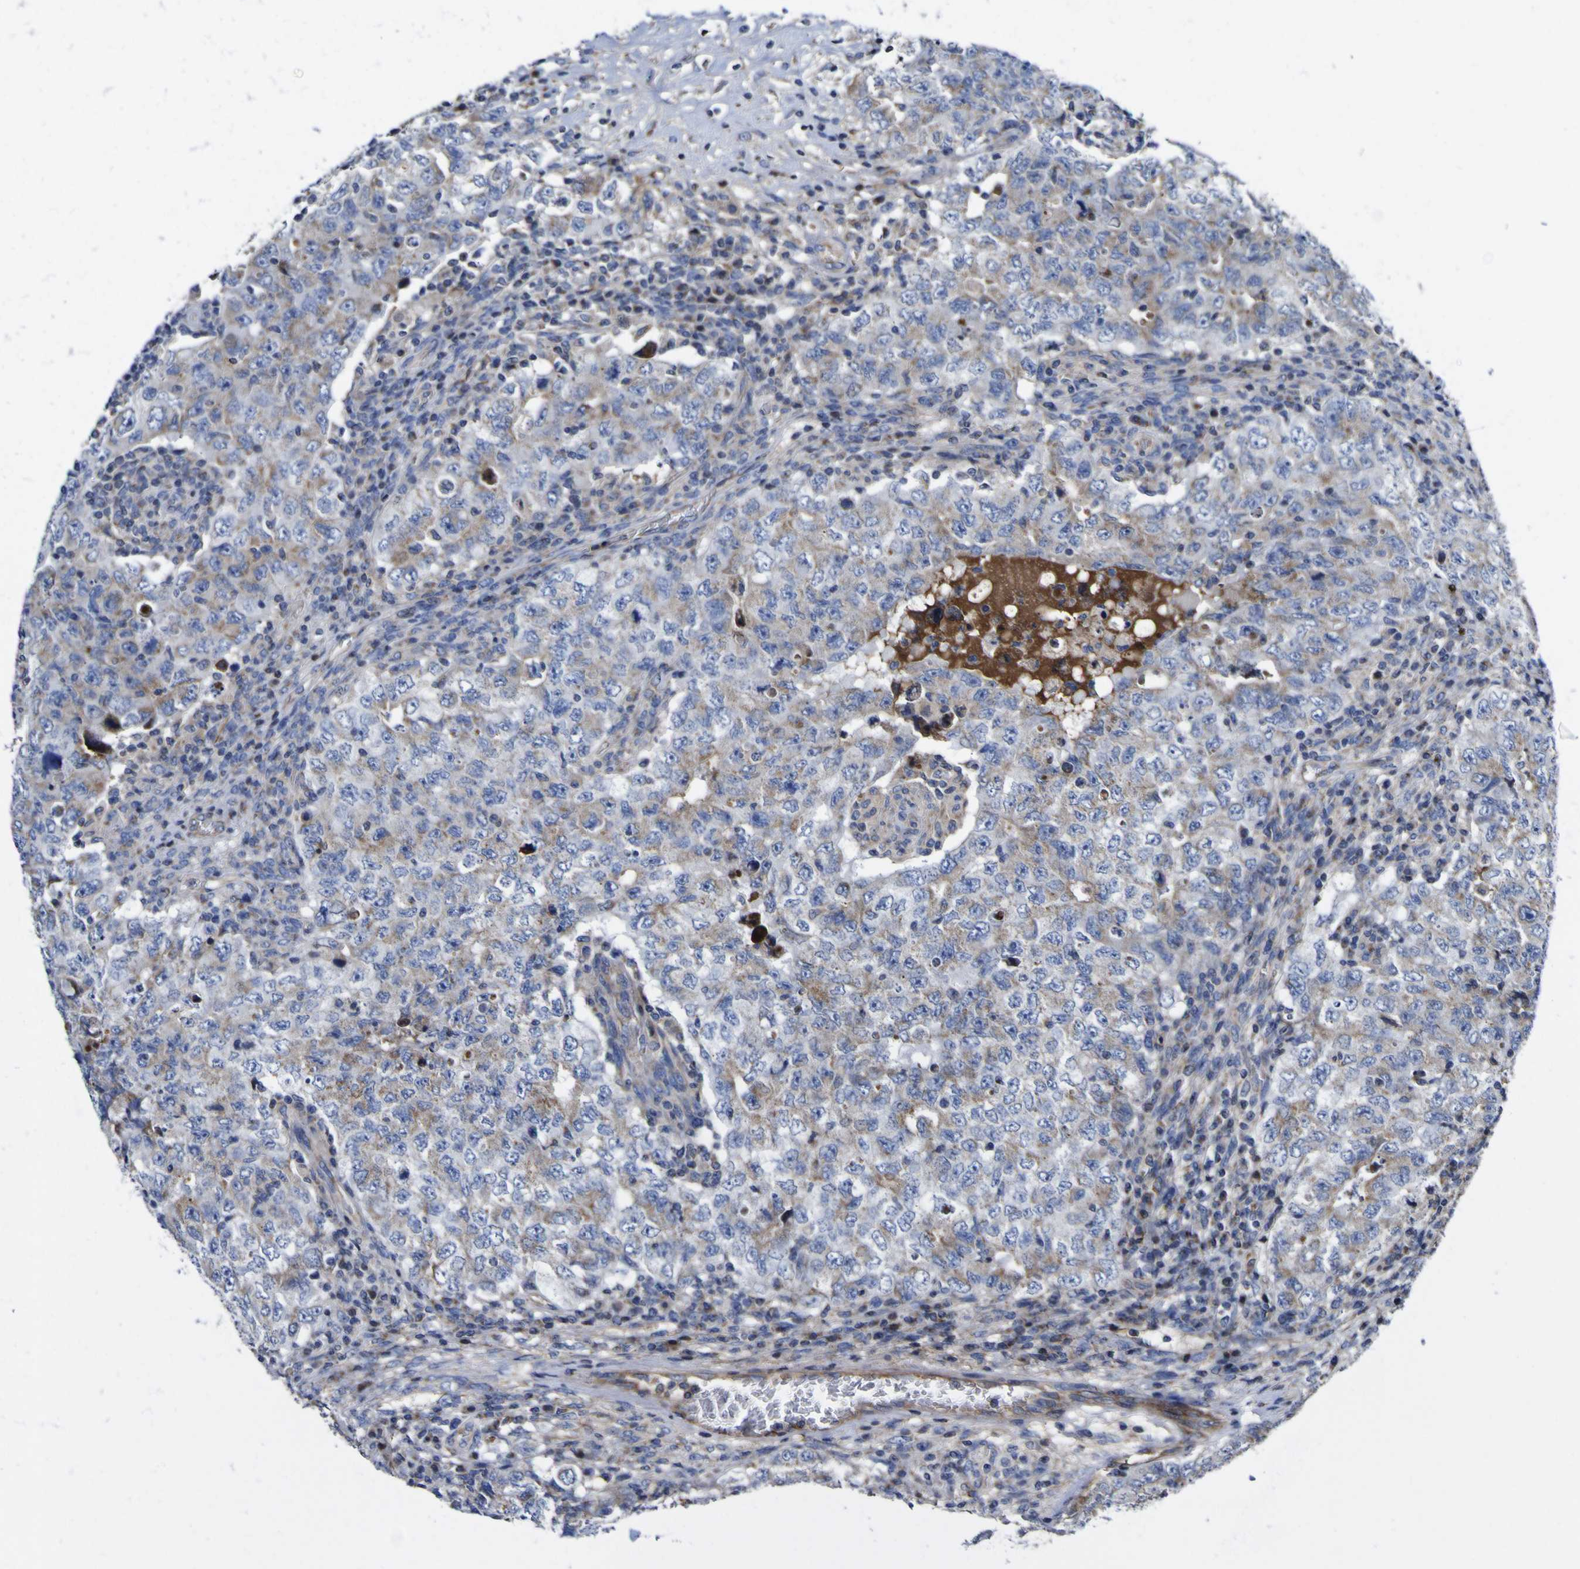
{"staining": {"intensity": "moderate", "quantity": "25%-75%", "location": "cytoplasmic/membranous"}, "tissue": "testis cancer", "cell_type": "Tumor cells", "image_type": "cancer", "snomed": [{"axis": "morphology", "description": "Carcinoma, Embryonal, NOS"}, {"axis": "topography", "description": "Testis"}], "caption": "Protein positivity by immunohistochemistry exhibits moderate cytoplasmic/membranous positivity in about 25%-75% of tumor cells in testis cancer.", "gene": "CCDC90B", "patient": {"sex": "male", "age": 26}}